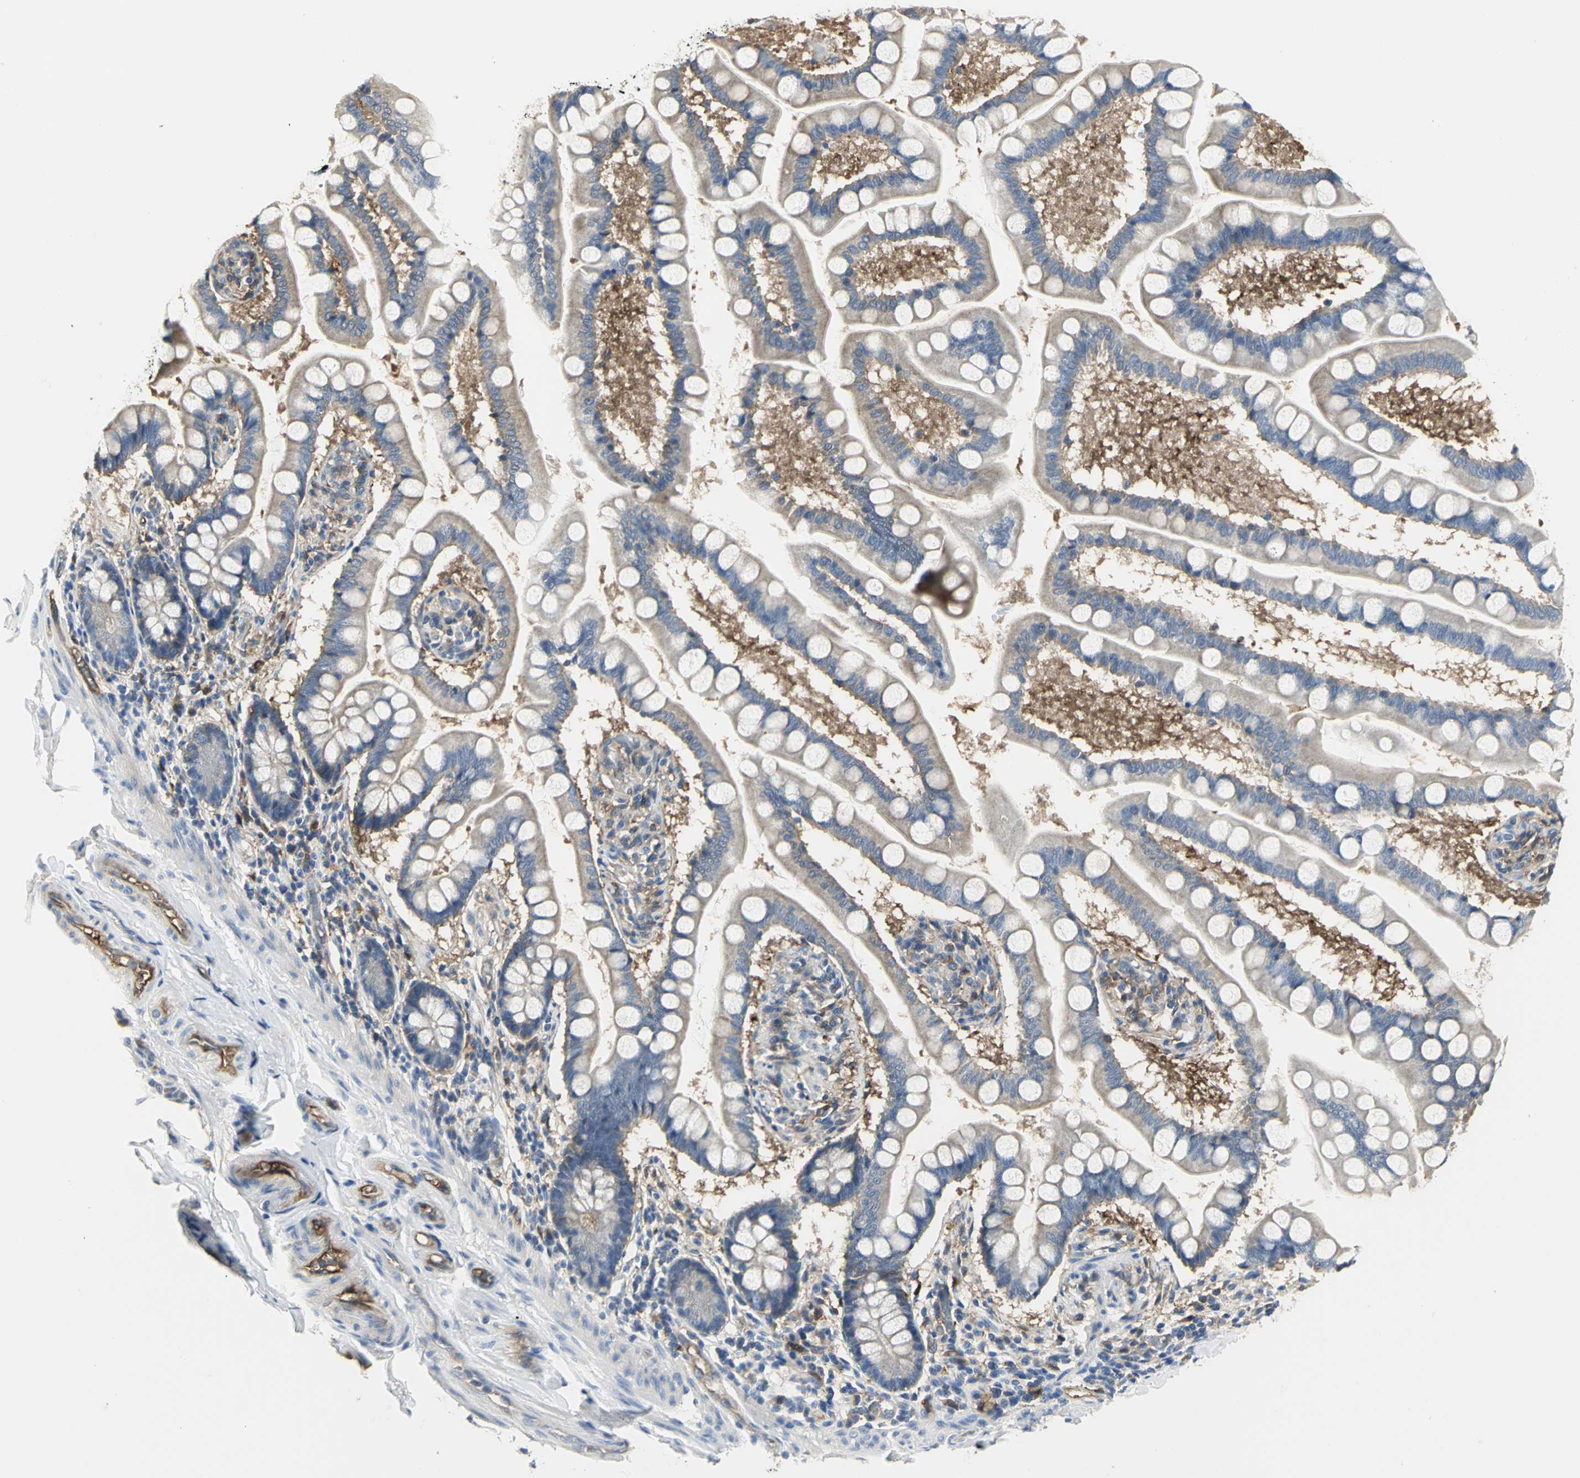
{"staining": {"intensity": "moderate", "quantity": ">75%", "location": "cytoplasmic/membranous"}, "tissue": "small intestine", "cell_type": "Glandular cells", "image_type": "normal", "snomed": [{"axis": "morphology", "description": "Normal tissue, NOS"}, {"axis": "topography", "description": "Small intestine"}], "caption": "Immunohistochemical staining of benign human small intestine demonstrates medium levels of moderate cytoplasmic/membranous positivity in approximately >75% of glandular cells. (Brightfield microscopy of DAB IHC at high magnification).", "gene": "CHRNB1", "patient": {"sex": "male", "age": 41}}